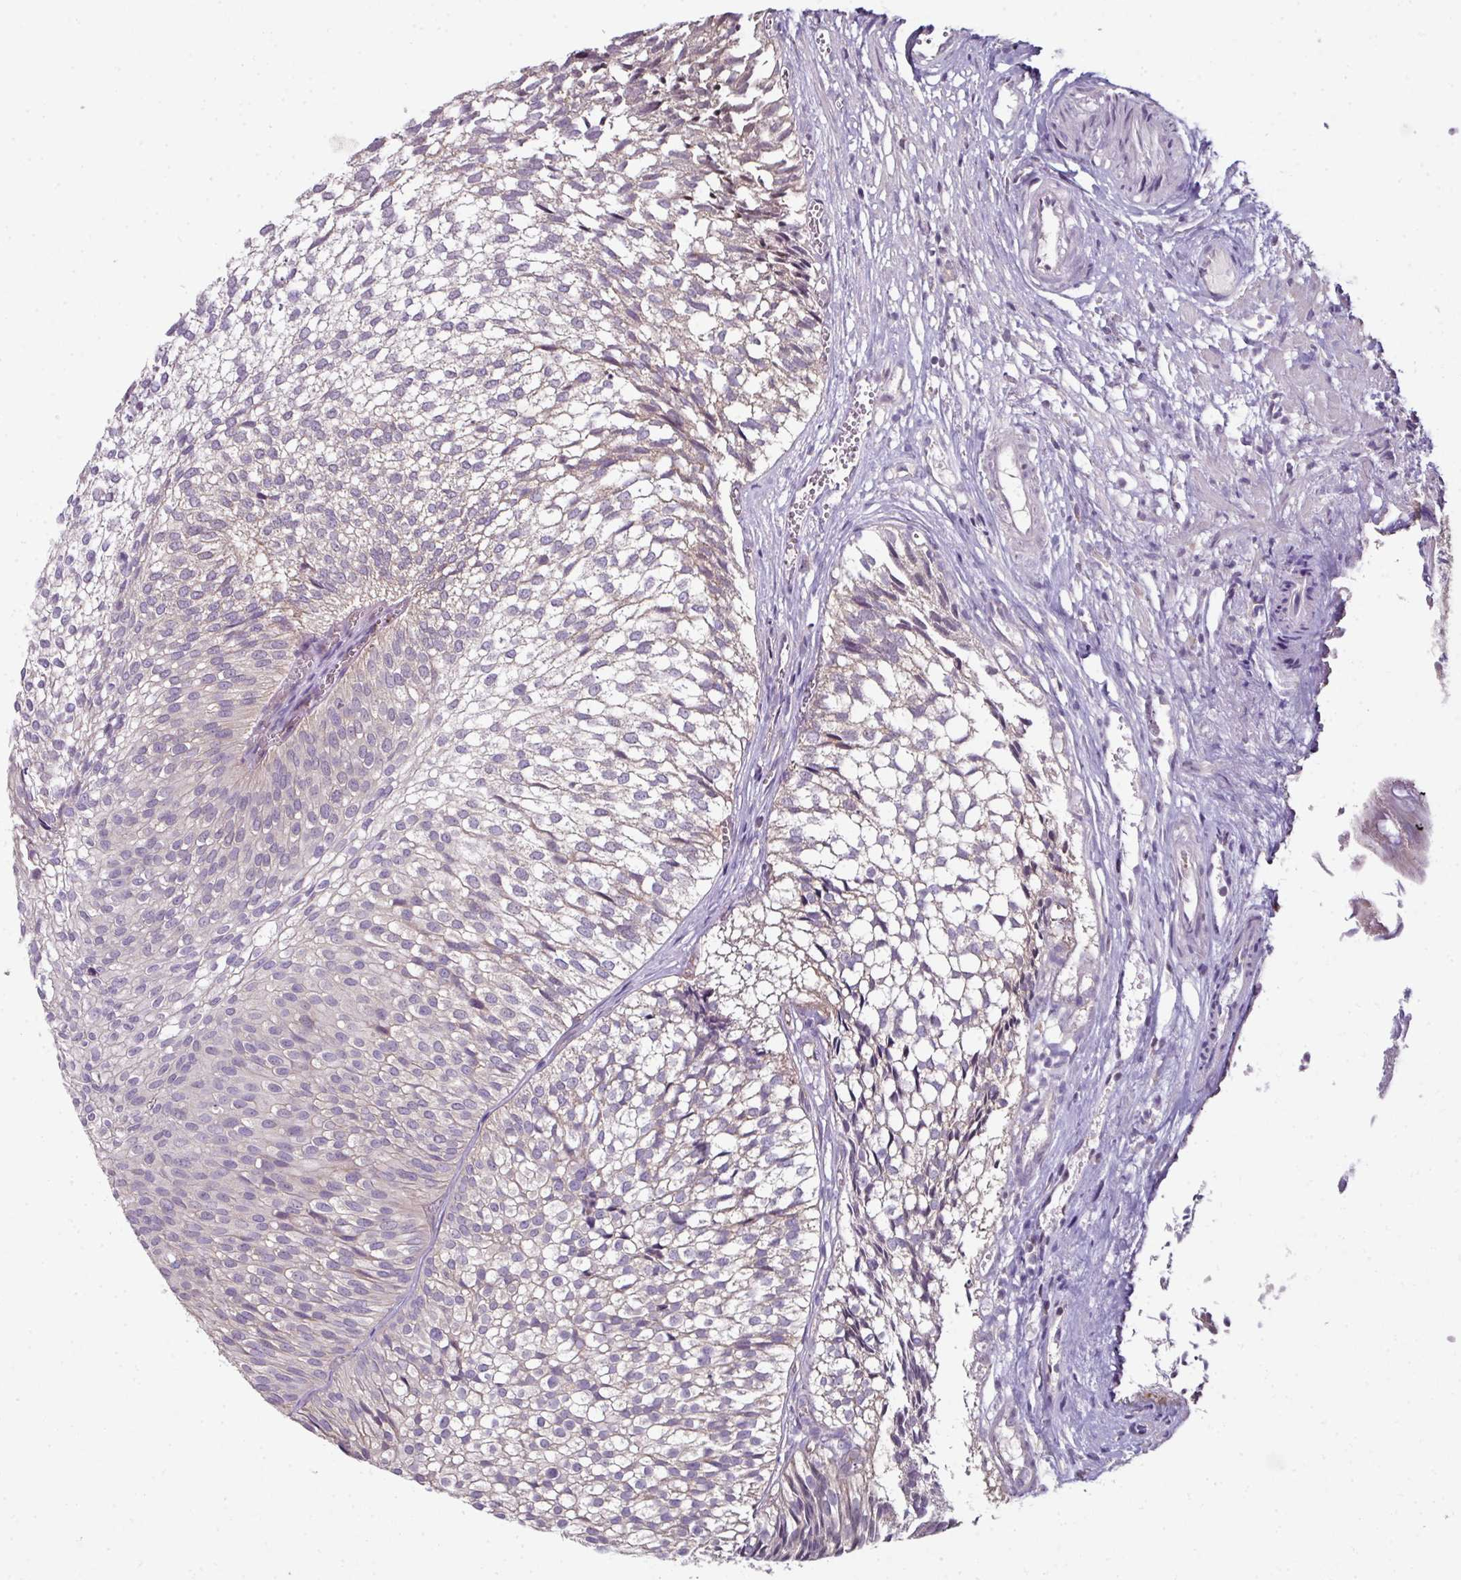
{"staining": {"intensity": "negative", "quantity": "none", "location": "none"}, "tissue": "urothelial cancer", "cell_type": "Tumor cells", "image_type": "cancer", "snomed": [{"axis": "morphology", "description": "Urothelial carcinoma, Low grade"}, {"axis": "topography", "description": "Urinary bladder"}], "caption": "Protein analysis of urothelial carcinoma (low-grade) exhibits no significant expression in tumor cells.", "gene": "C19orf33", "patient": {"sex": "male", "age": 91}}